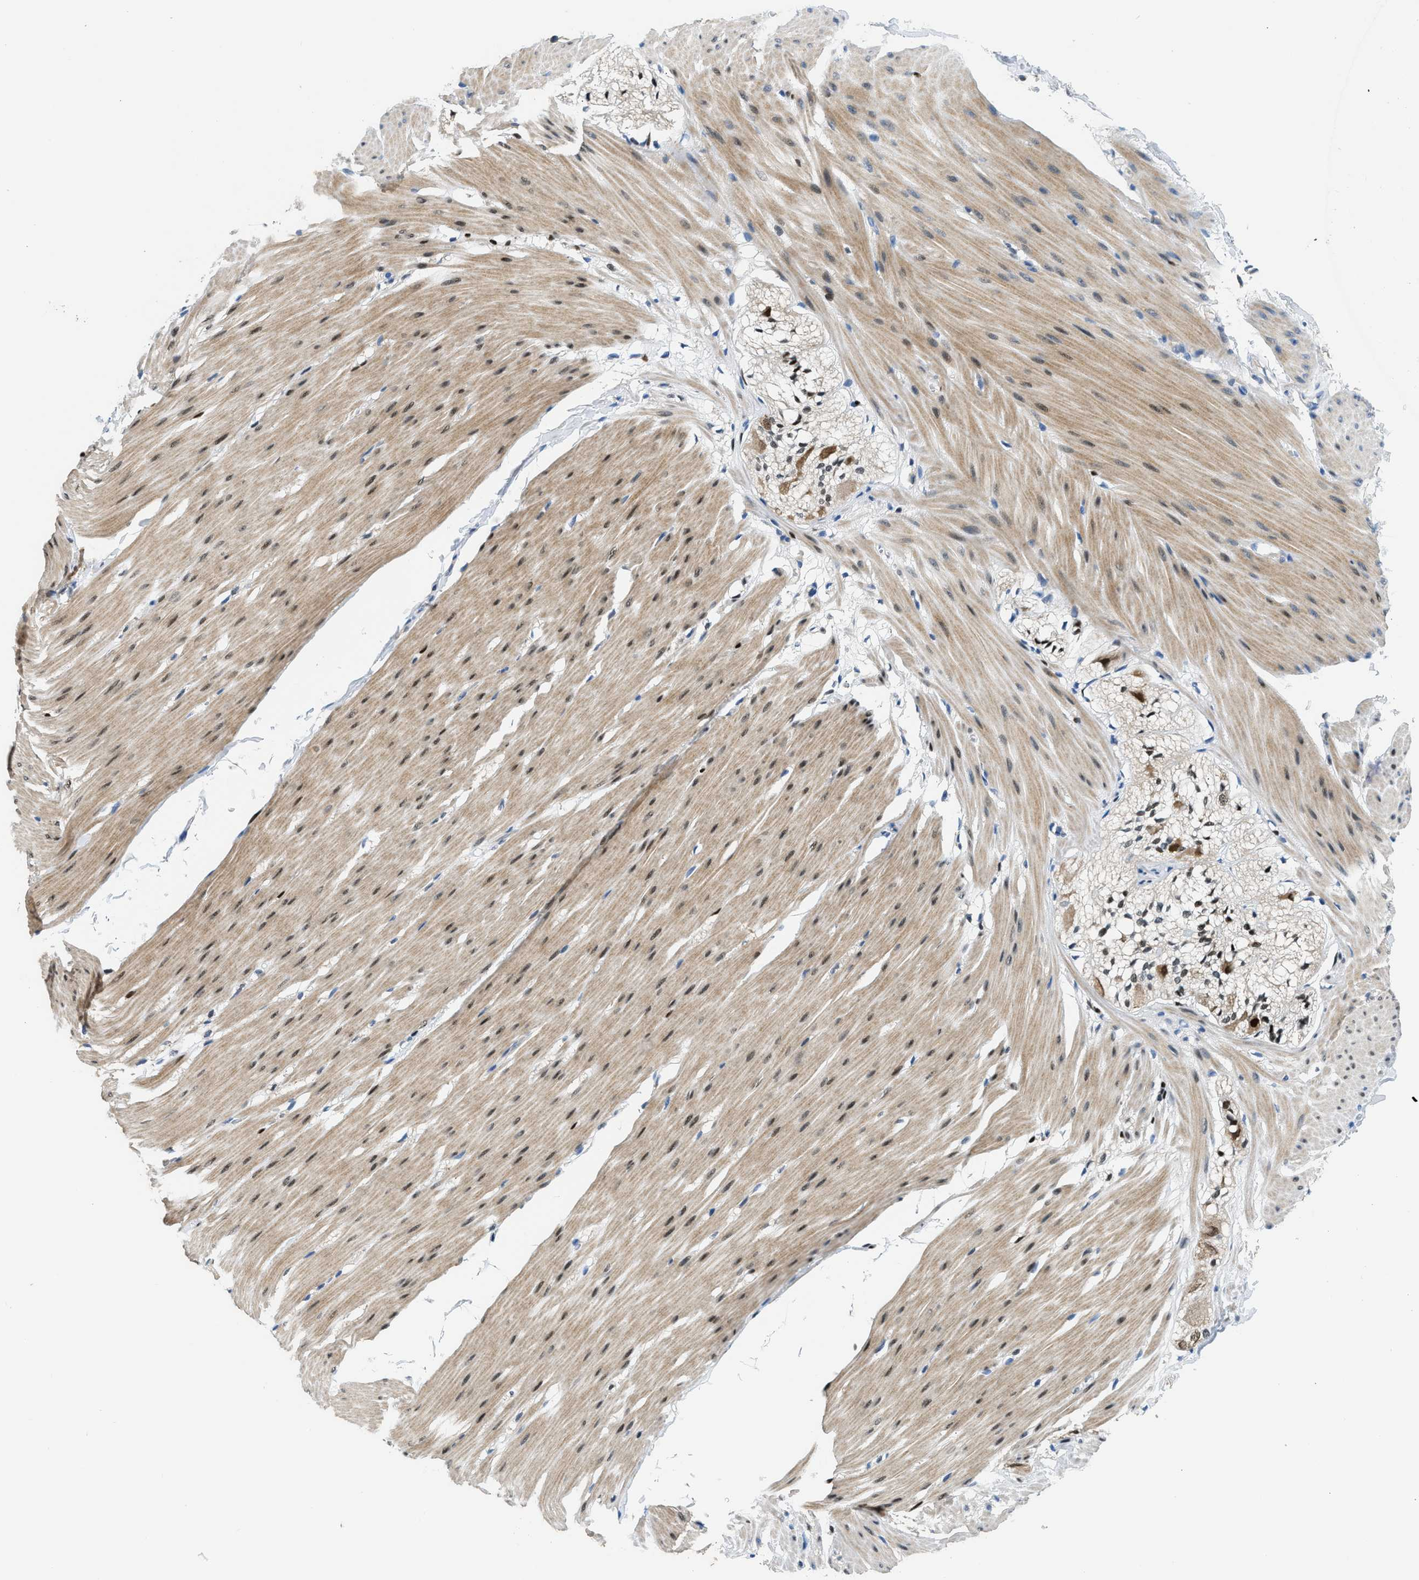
{"staining": {"intensity": "moderate", "quantity": ">75%", "location": "cytoplasmic/membranous,nuclear"}, "tissue": "smooth muscle", "cell_type": "Smooth muscle cells", "image_type": "normal", "snomed": [{"axis": "morphology", "description": "Normal tissue, NOS"}, {"axis": "topography", "description": "Smooth muscle"}, {"axis": "topography", "description": "Colon"}], "caption": "This photomicrograph shows normal smooth muscle stained with IHC to label a protein in brown. The cytoplasmic/membranous,nuclear of smooth muscle cells show moderate positivity for the protein. Nuclei are counter-stained blue.", "gene": "TOX", "patient": {"sex": "male", "age": 67}}